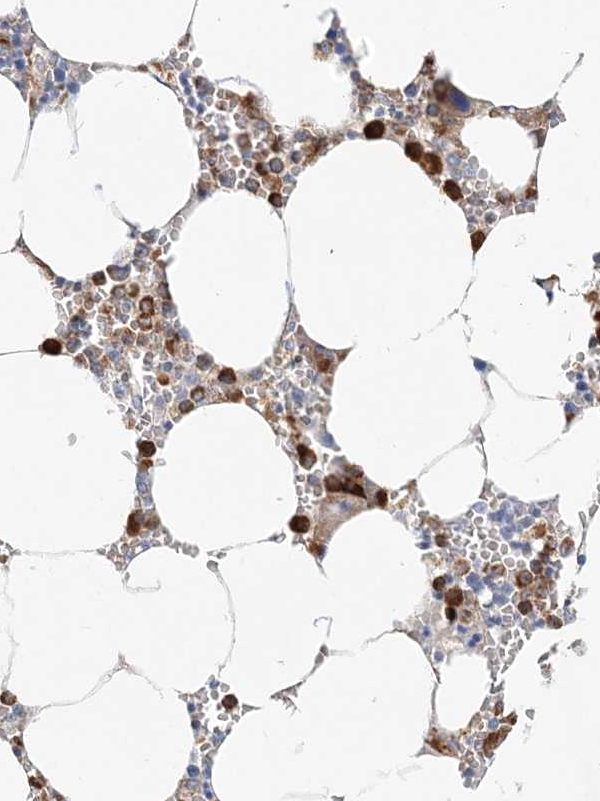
{"staining": {"intensity": "strong", "quantity": "25%-75%", "location": "cytoplasmic/membranous"}, "tissue": "bone marrow", "cell_type": "Hematopoietic cells", "image_type": "normal", "snomed": [{"axis": "morphology", "description": "Normal tissue, NOS"}, {"axis": "topography", "description": "Bone marrow"}], "caption": "Immunohistochemistry (IHC) (DAB (3,3'-diaminobenzidine)) staining of normal human bone marrow reveals strong cytoplasmic/membranous protein expression in approximately 25%-75% of hematopoietic cells. (IHC, brightfield microscopy, high magnification).", "gene": "DNAH5", "patient": {"sex": "male", "age": 70}}